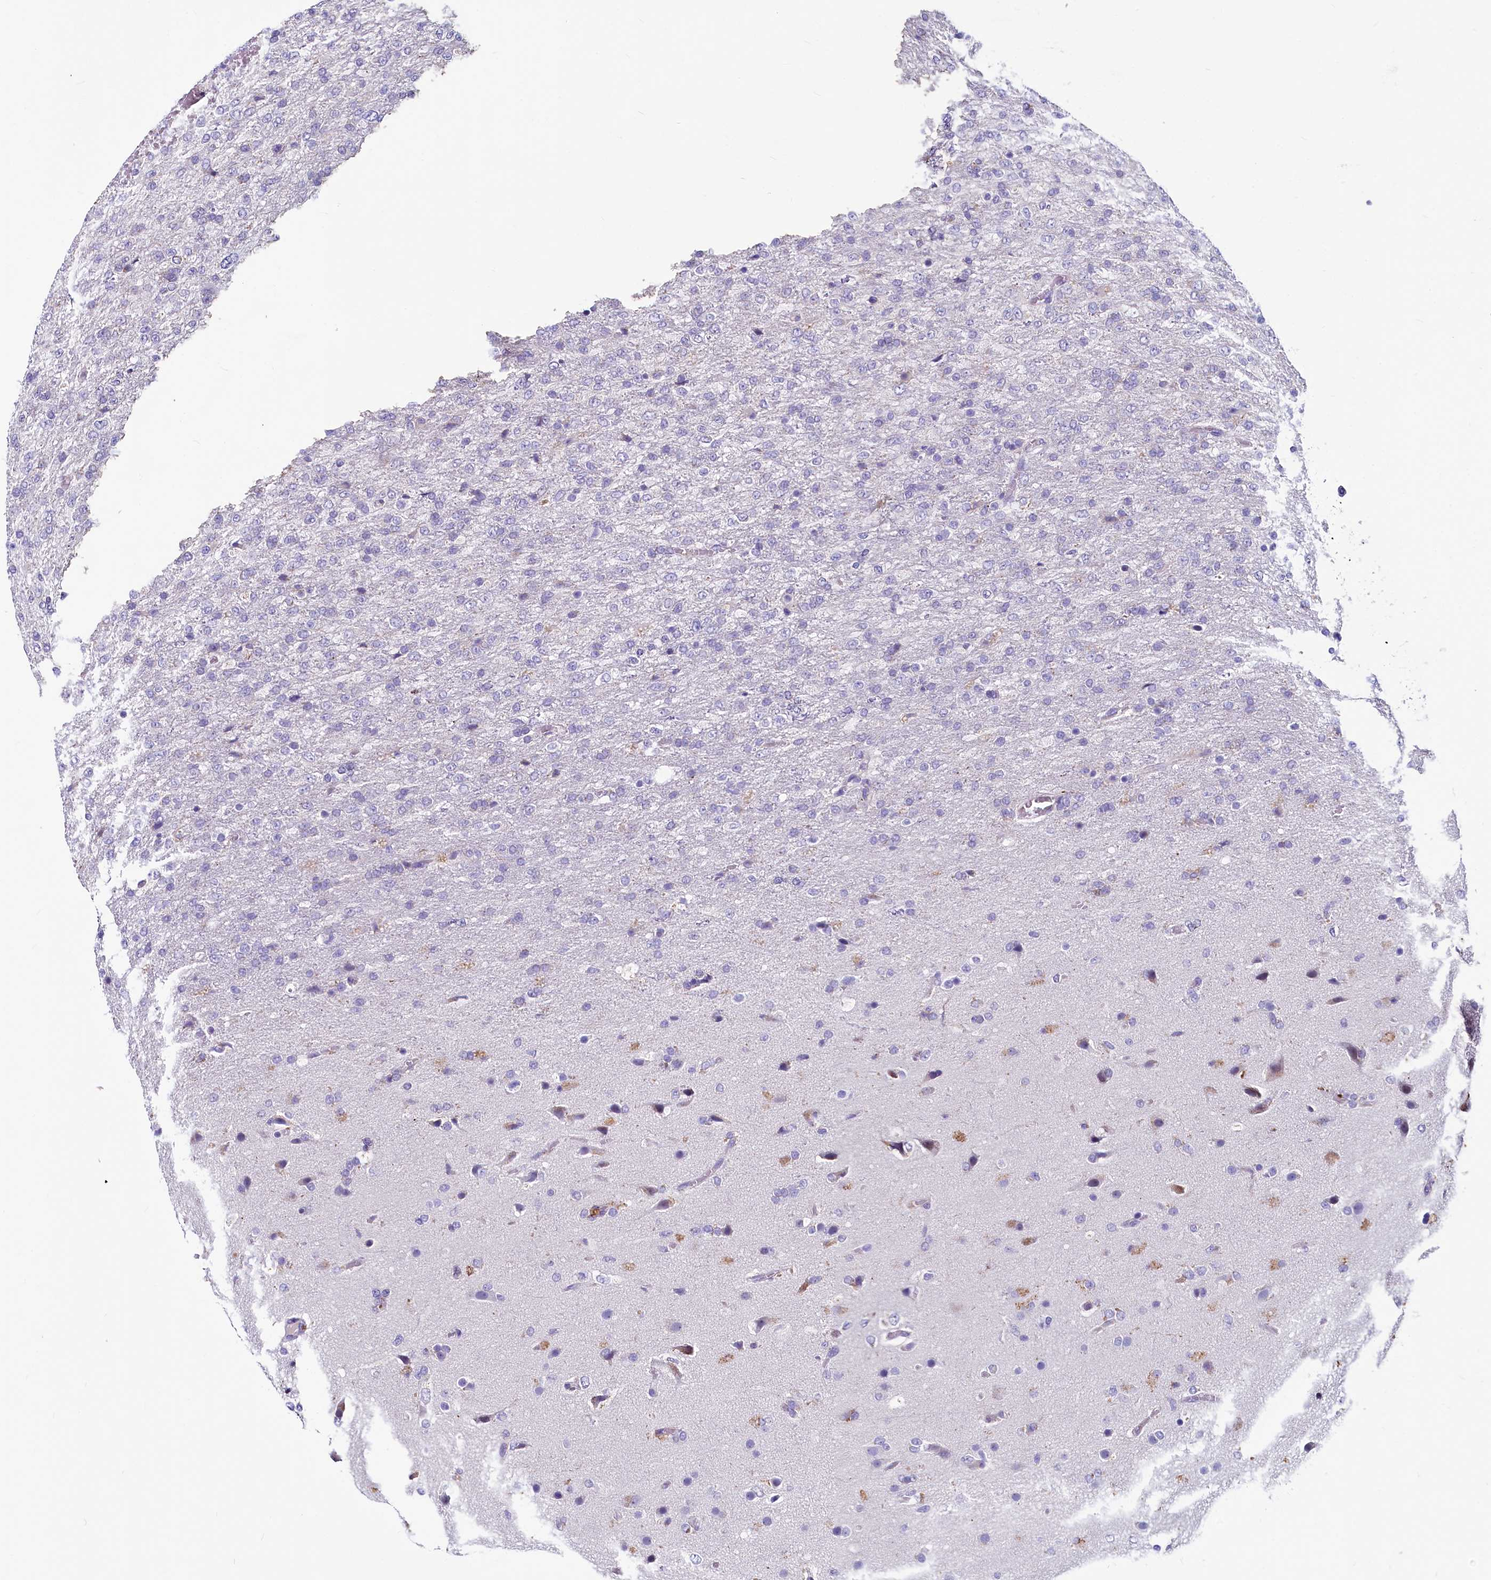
{"staining": {"intensity": "negative", "quantity": "none", "location": "none"}, "tissue": "glioma", "cell_type": "Tumor cells", "image_type": "cancer", "snomed": [{"axis": "morphology", "description": "Glioma, malignant, High grade"}, {"axis": "topography", "description": "Brain"}], "caption": "Human glioma stained for a protein using immunohistochemistry (IHC) reveals no expression in tumor cells.", "gene": "INSC", "patient": {"sex": "female", "age": 74}}